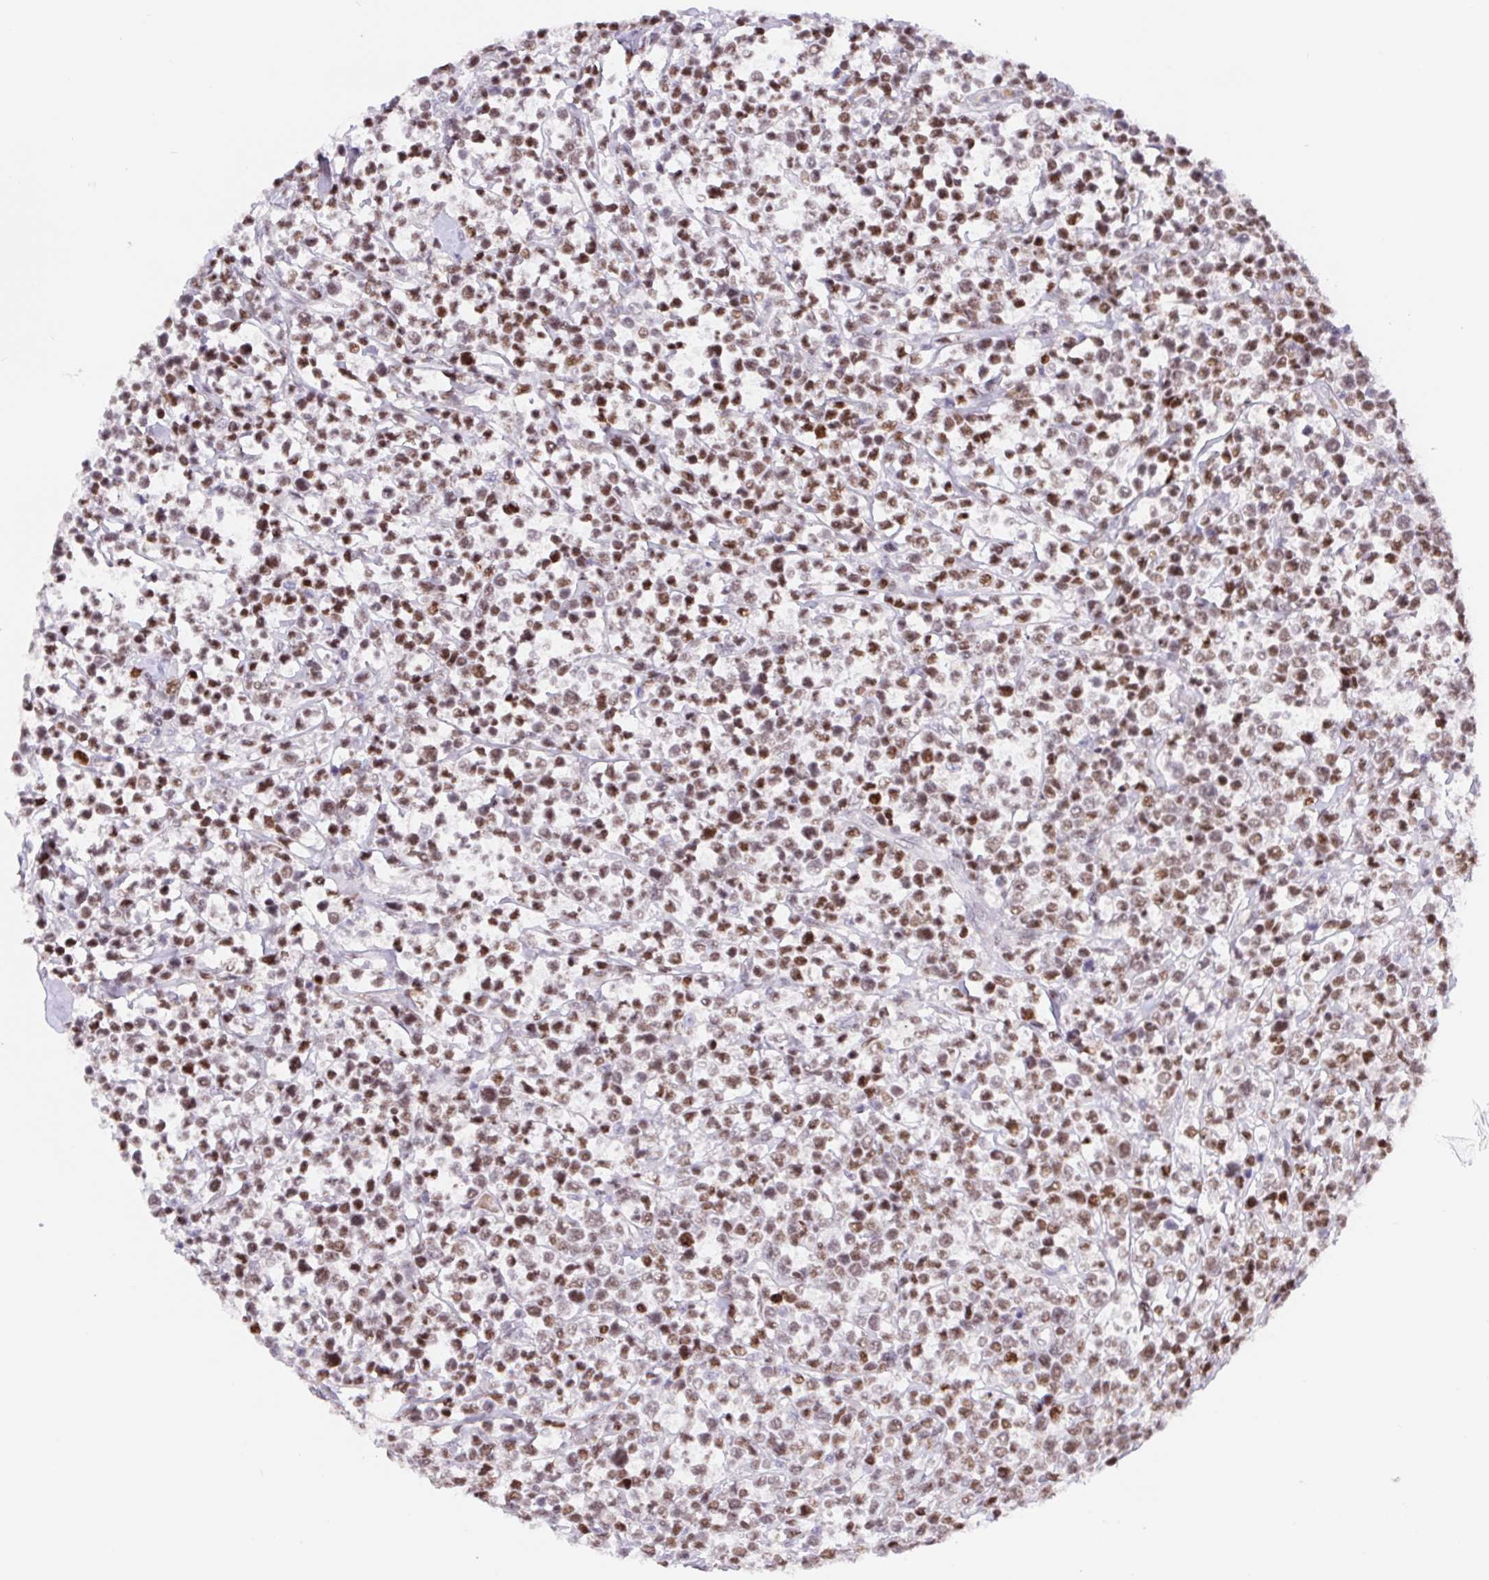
{"staining": {"intensity": "moderate", "quantity": ">75%", "location": "nuclear"}, "tissue": "lymphoma", "cell_type": "Tumor cells", "image_type": "cancer", "snomed": [{"axis": "morphology", "description": "Malignant lymphoma, non-Hodgkin's type, High grade"}, {"axis": "topography", "description": "Soft tissue"}], "caption": "The photomicrograph demonstrates immunohistochemical staining of high-grade malignant lymphoma, non-Hodgkin's type. There is moderate nuclear positivity is seen in approximately >75% of tumor cells. Using DAB (3,3'-diaminobenzidine) (brown) and hematoxylin (blue) stains, captured at high magnification using brightfield microscopy.", "gene": "TRERF1", "patient": {"sex": "female", "age": 56}}